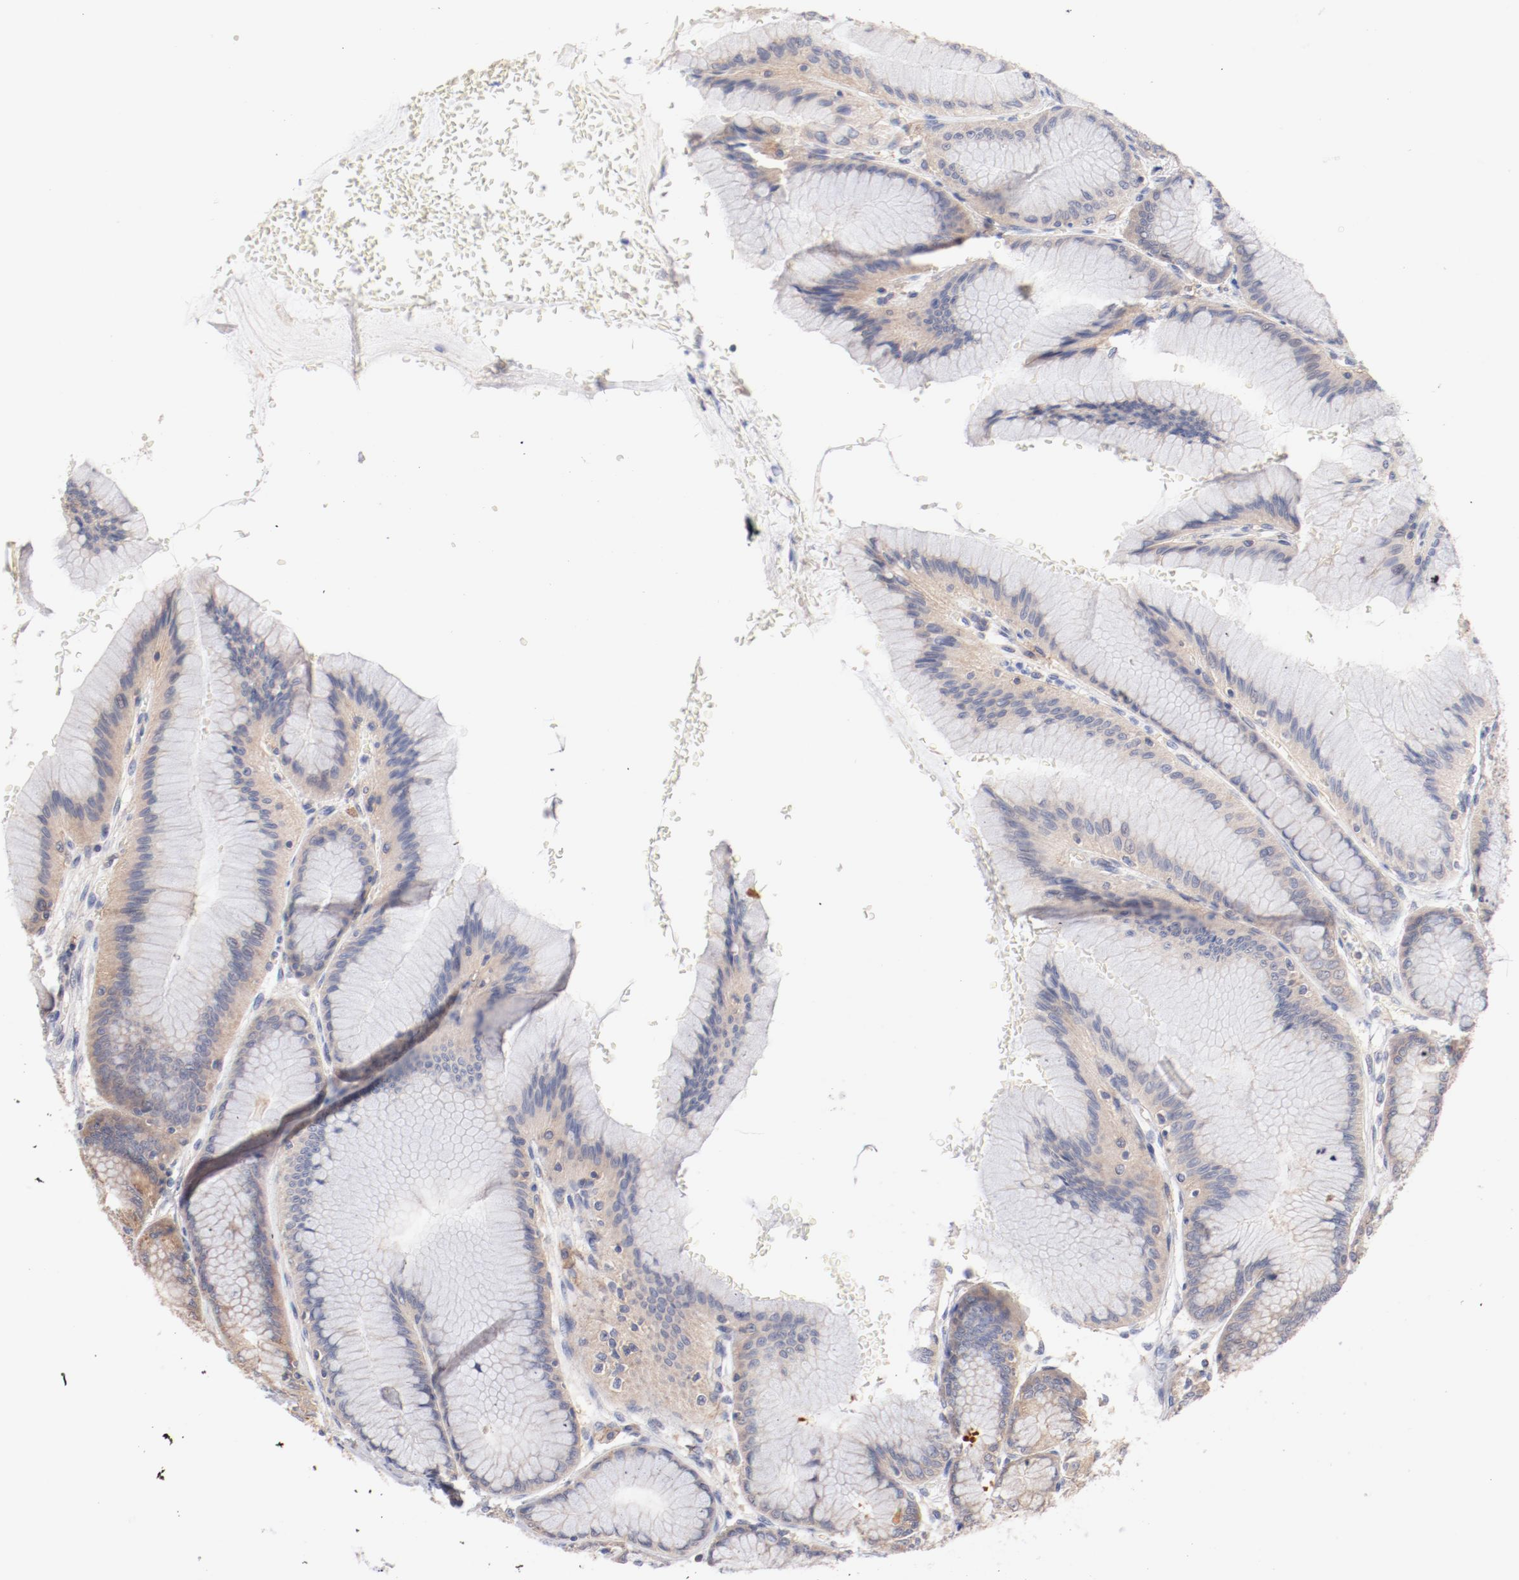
{"staining": {"intensity": "weak", "quantity": ">75%", "location": "cytoplasmic/membranous"}, "tissue": "stomach", "cell_type": "Glandular cells", "image_type": "normal", "snomed": [{"axis": "morphology", "description": "Normal tissue, NOS"}, {"axis": "morphology", "description": "Adenocarcinoma, NOS"}, {"axis": "topography", "description": "Stomach"}, {"axis": "topography", "description": "Stomach, lower"}], "caption": "A photomicrograph showing weak cytoplasmic/membranous staining in approximately >75% of glandular cells in benign stomach, as visualized by brown immunohistochemical staining.", "gene": "SETD3", "patient": {"sex": "female", "age": 65}}